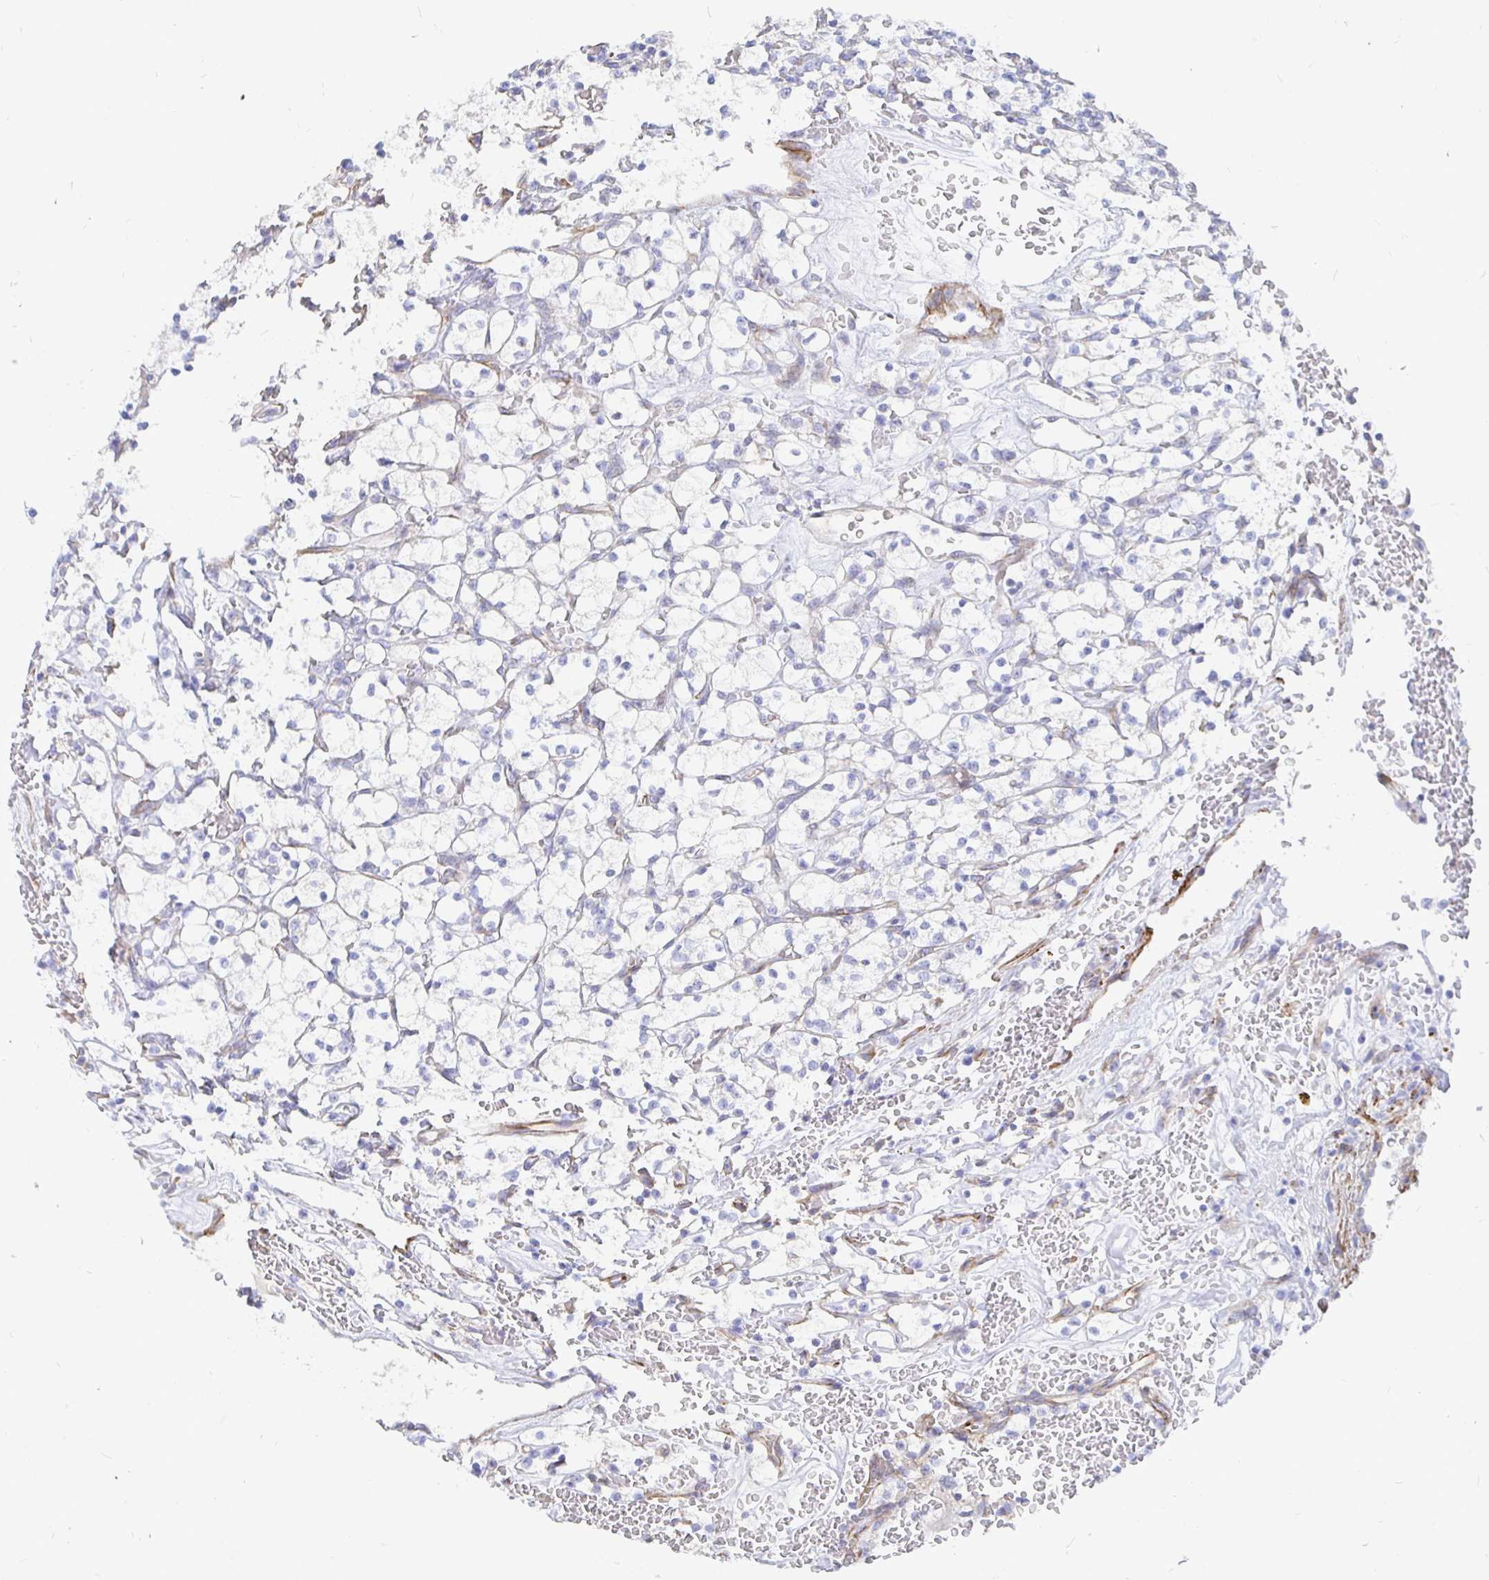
{"staining": {"intensity": "negative", "quantity": "none", "location": "none"}, "tissue": "renal cancer", "cell_type": "Tumor cells", "image_type": "cancer", "snomed": [{"axis": "morphology", "description": "Adenocarcinoma, NOS"}, {"axis": "topography", "description": "Kidney"}], "caption": "An immunohistochemistry (IHC) micrograph of renal cancer is shown. There is no staining in tumor cells of renal cancer. (Stains: DAB (3,3'-diaminobenzidine) IHC with hematoxylin counter stain, Microscopy: brightfield microscopy at high magnification).", "gene": "COX16", "patient": {"sex": "female", "age": 64}}